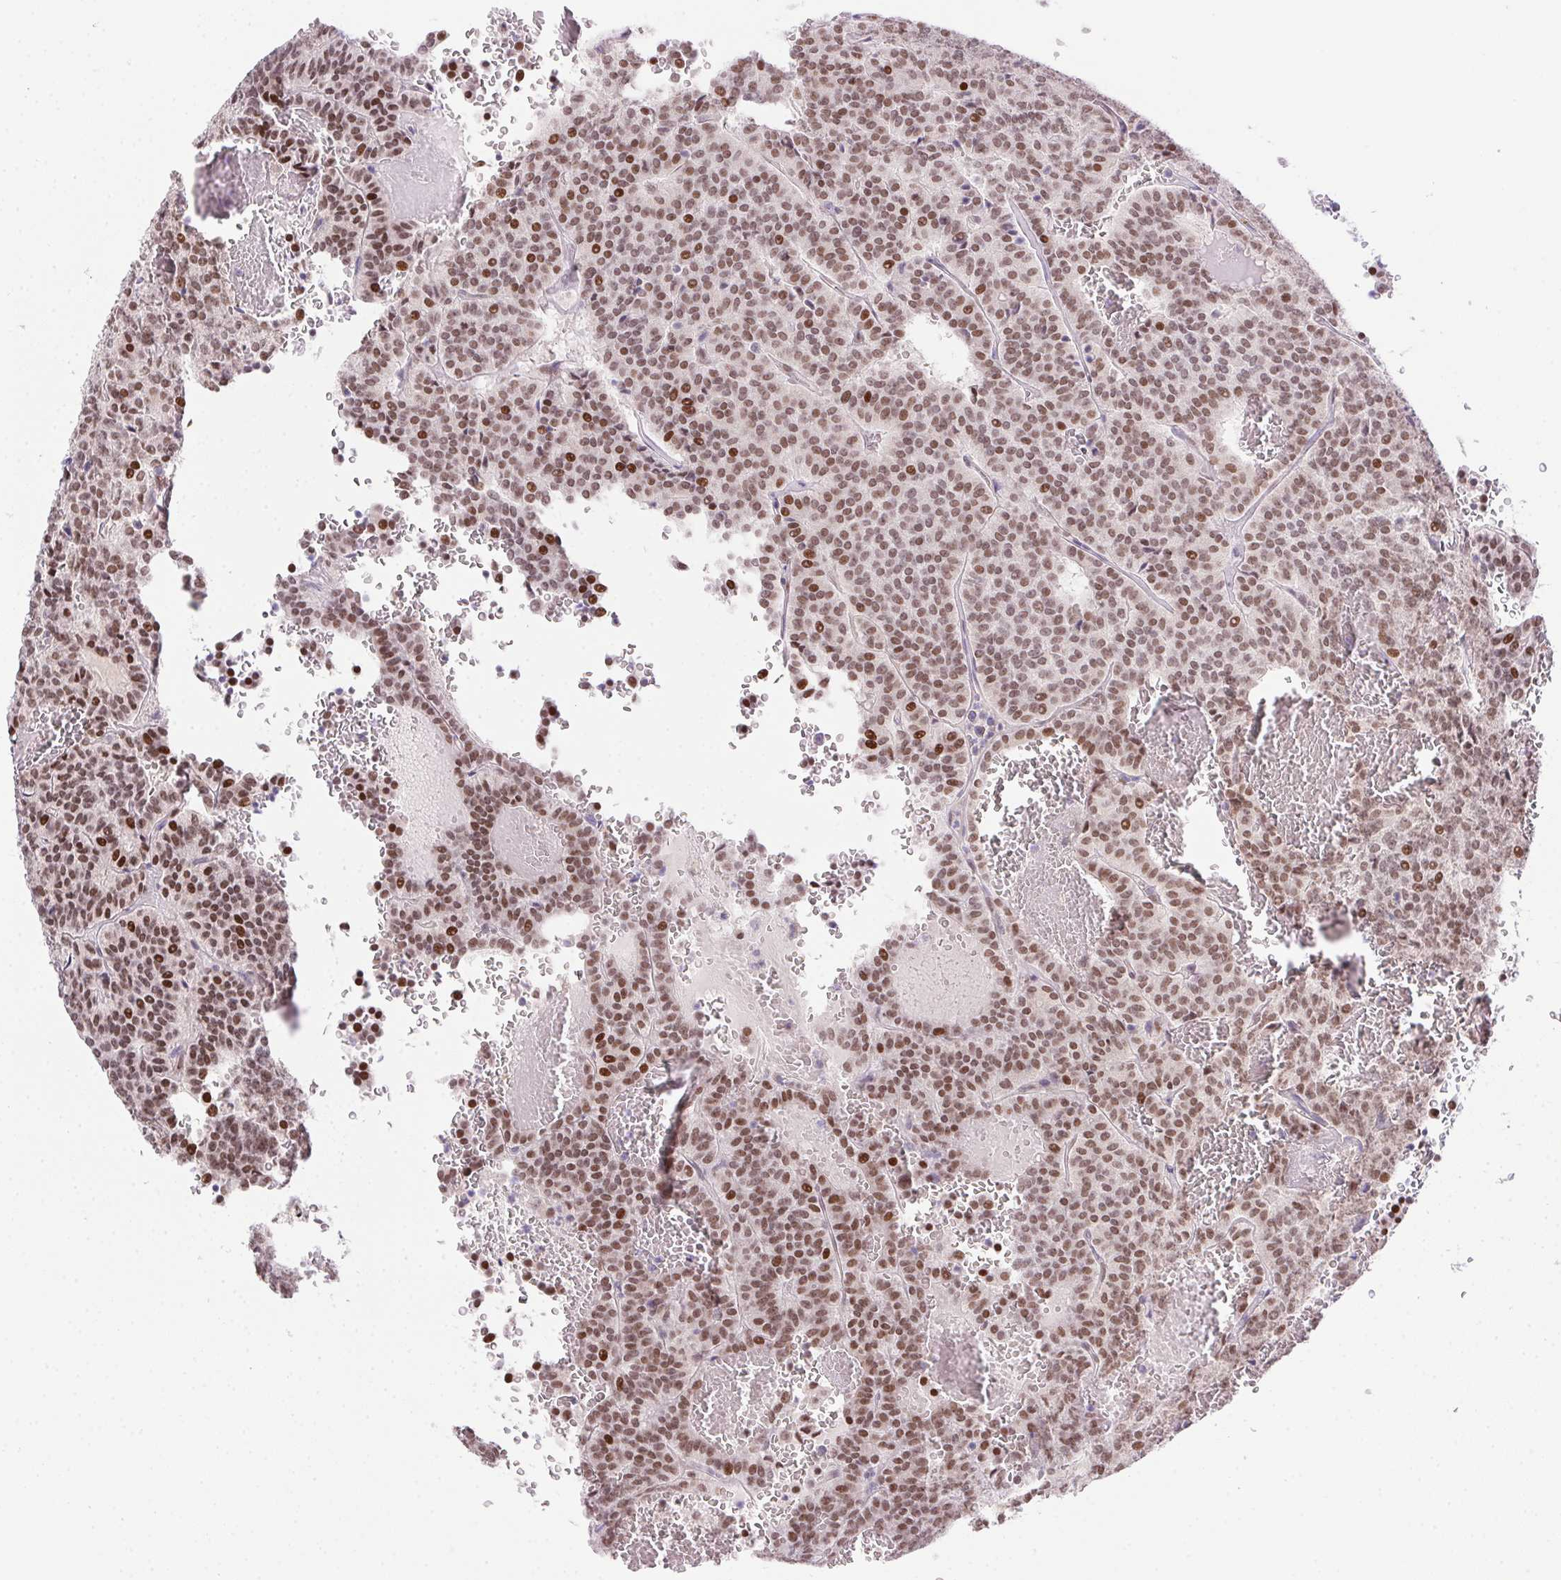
{"staining": {"intensity": "moderate", "quantity": ">75%", "location": "nuclear"}, "tissue": "carcinoid", "cell_type": "Tumor cells", "image_type": "cancer", "snomed": [{"axis": "morphology", "description": "Carcinoid, malignant, NOS"}, {"axis": "topography", "description": "Lung"}], "caption": "This micrograph displays carcinoid stained with immunohistochemistry to label a protein in brown. The nuclear of tumor cells show moderate positivity for the protein. Nuclei are counter-stained blue.", "gene": "SP9", "patient": {"sex": "male", "age": 70}}